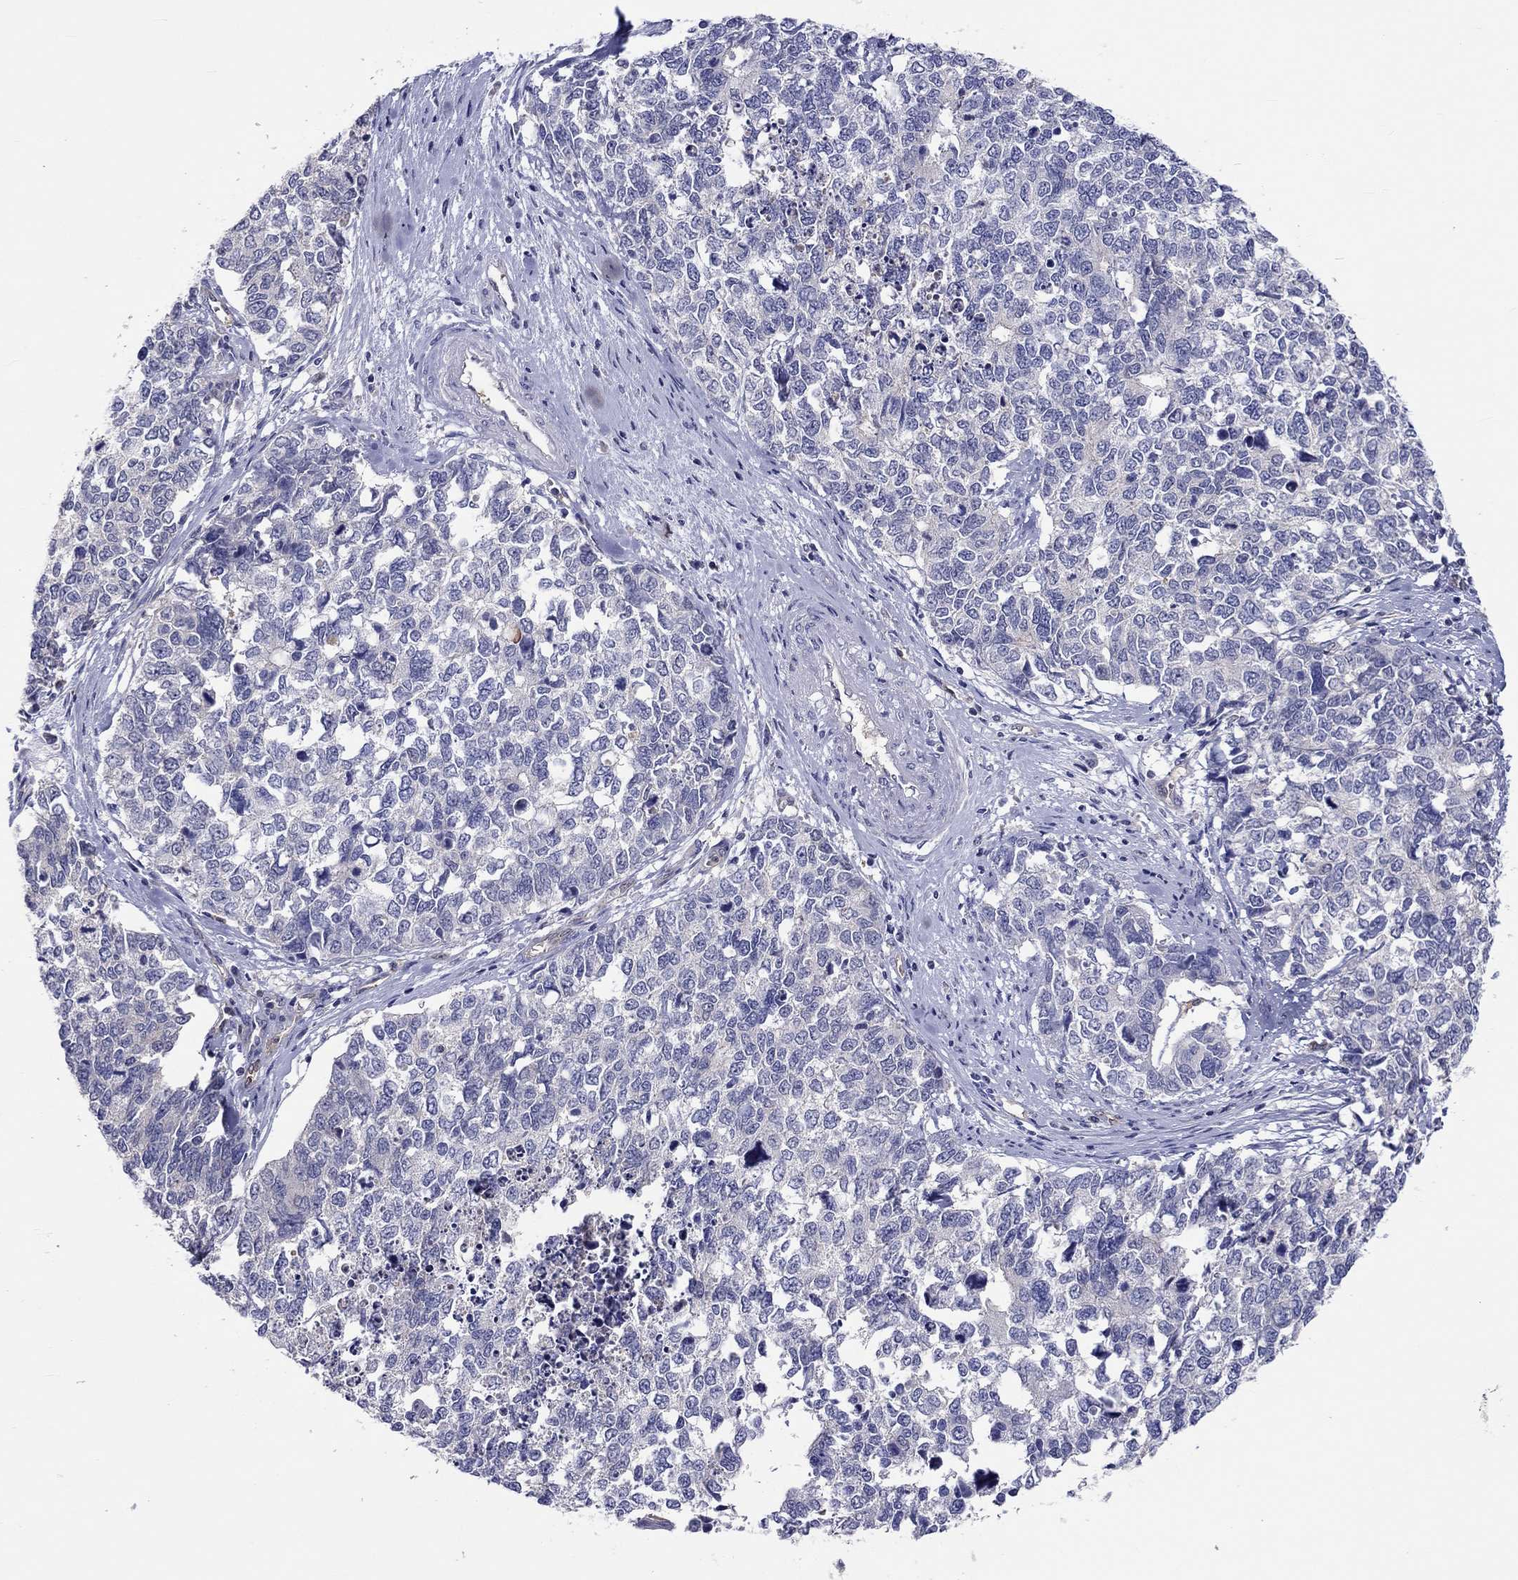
{"staining": {"intensity": "negative", "quantity": "none", "location": "none"}, "tissue": "cervical cancer", "cell_type": "Tumor cells", "image_type": "cancer", "snomed": [{"axis": "morphology", "description": "Squamous cell carcinoma, NOS"}, {"axis": "topography", "description": "Cervix"}], "caption": "Immunohistochemistry micrograph of neoplastic tissue: human cervical cancer (squamous cell carcinoma) stained with DAB exhibits no significant protein positivity in tumor cells.", "gene": "ABCG4", "patient": {"sex": "female", "age": 63}}